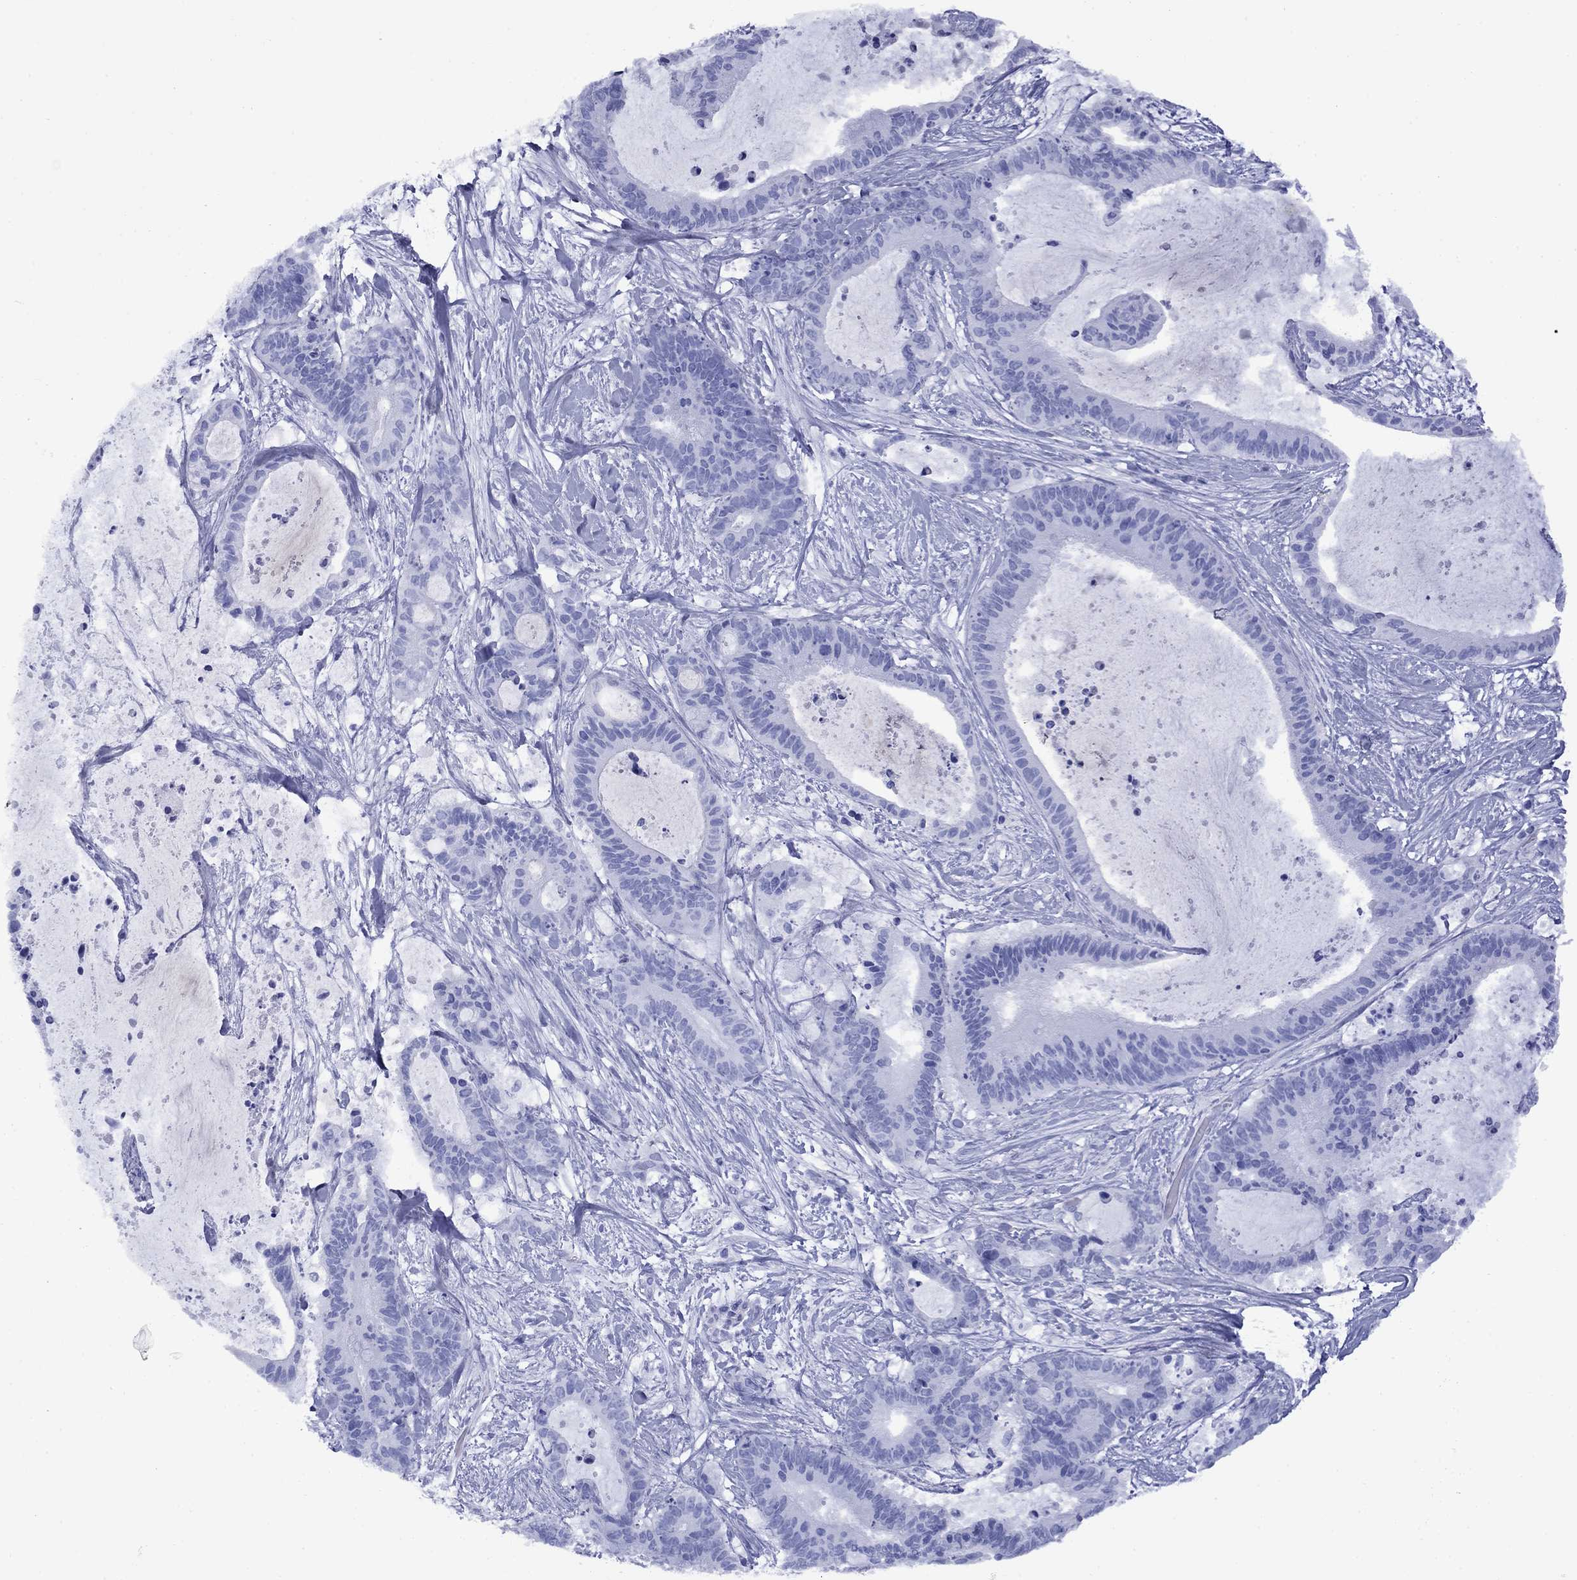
{"staining": {"intensity": "negative", "quantity": "none", "location": "none"}, "tissue": "liver cancer", "cell_type": "Tumor cells", "image_type": "cancer", "snomed": [{"axis": "morphology", "description": "Cholangiocarcinoma"}, {"axis": "topography", "description": "Liver"}], "caption": "IHC of human liver cancer (cholangiocarcinoma) exhibits no expression in tumor cells.", "gene": "APOA2", "patient": {"sex": "female", "age": 73}}